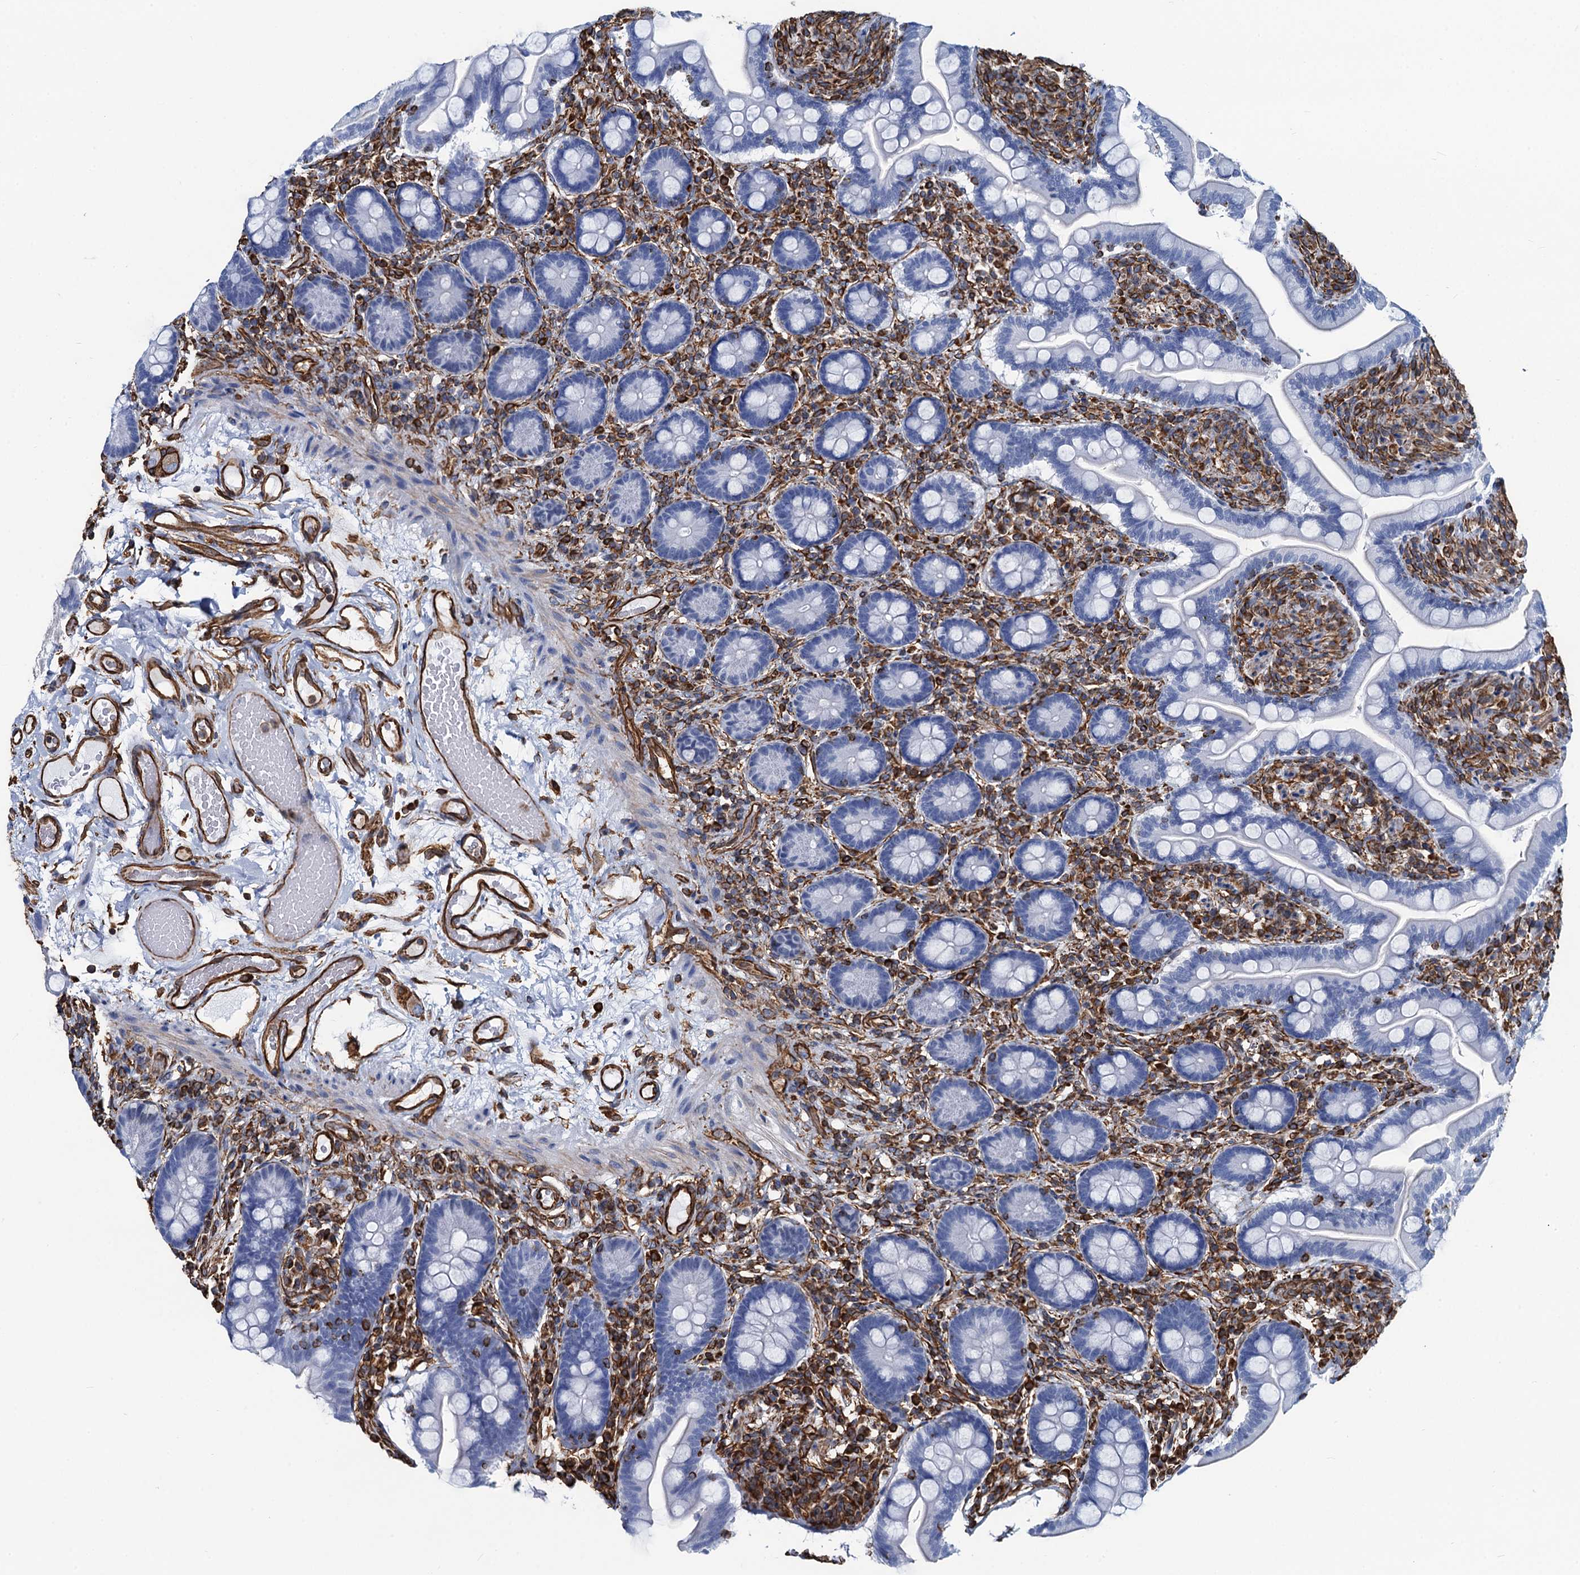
{"staining": {"intensity": "negative", "quantity": "none", "location": "none"}, "tissue": "small intestine", "cell_type": "Glandular cells", "image_type": "normal", "snomed": [{"axis": "morphology", "description": "Normal tissue, NOS"}, {"axis": "topography", "description": "Small intestine"}], "caption": "Photomicrograph shows no protein positivity in glandular cells of unremarkable small intestine.", "gene": "PGM2", "patient": {"sex": "female", "age": 64}}